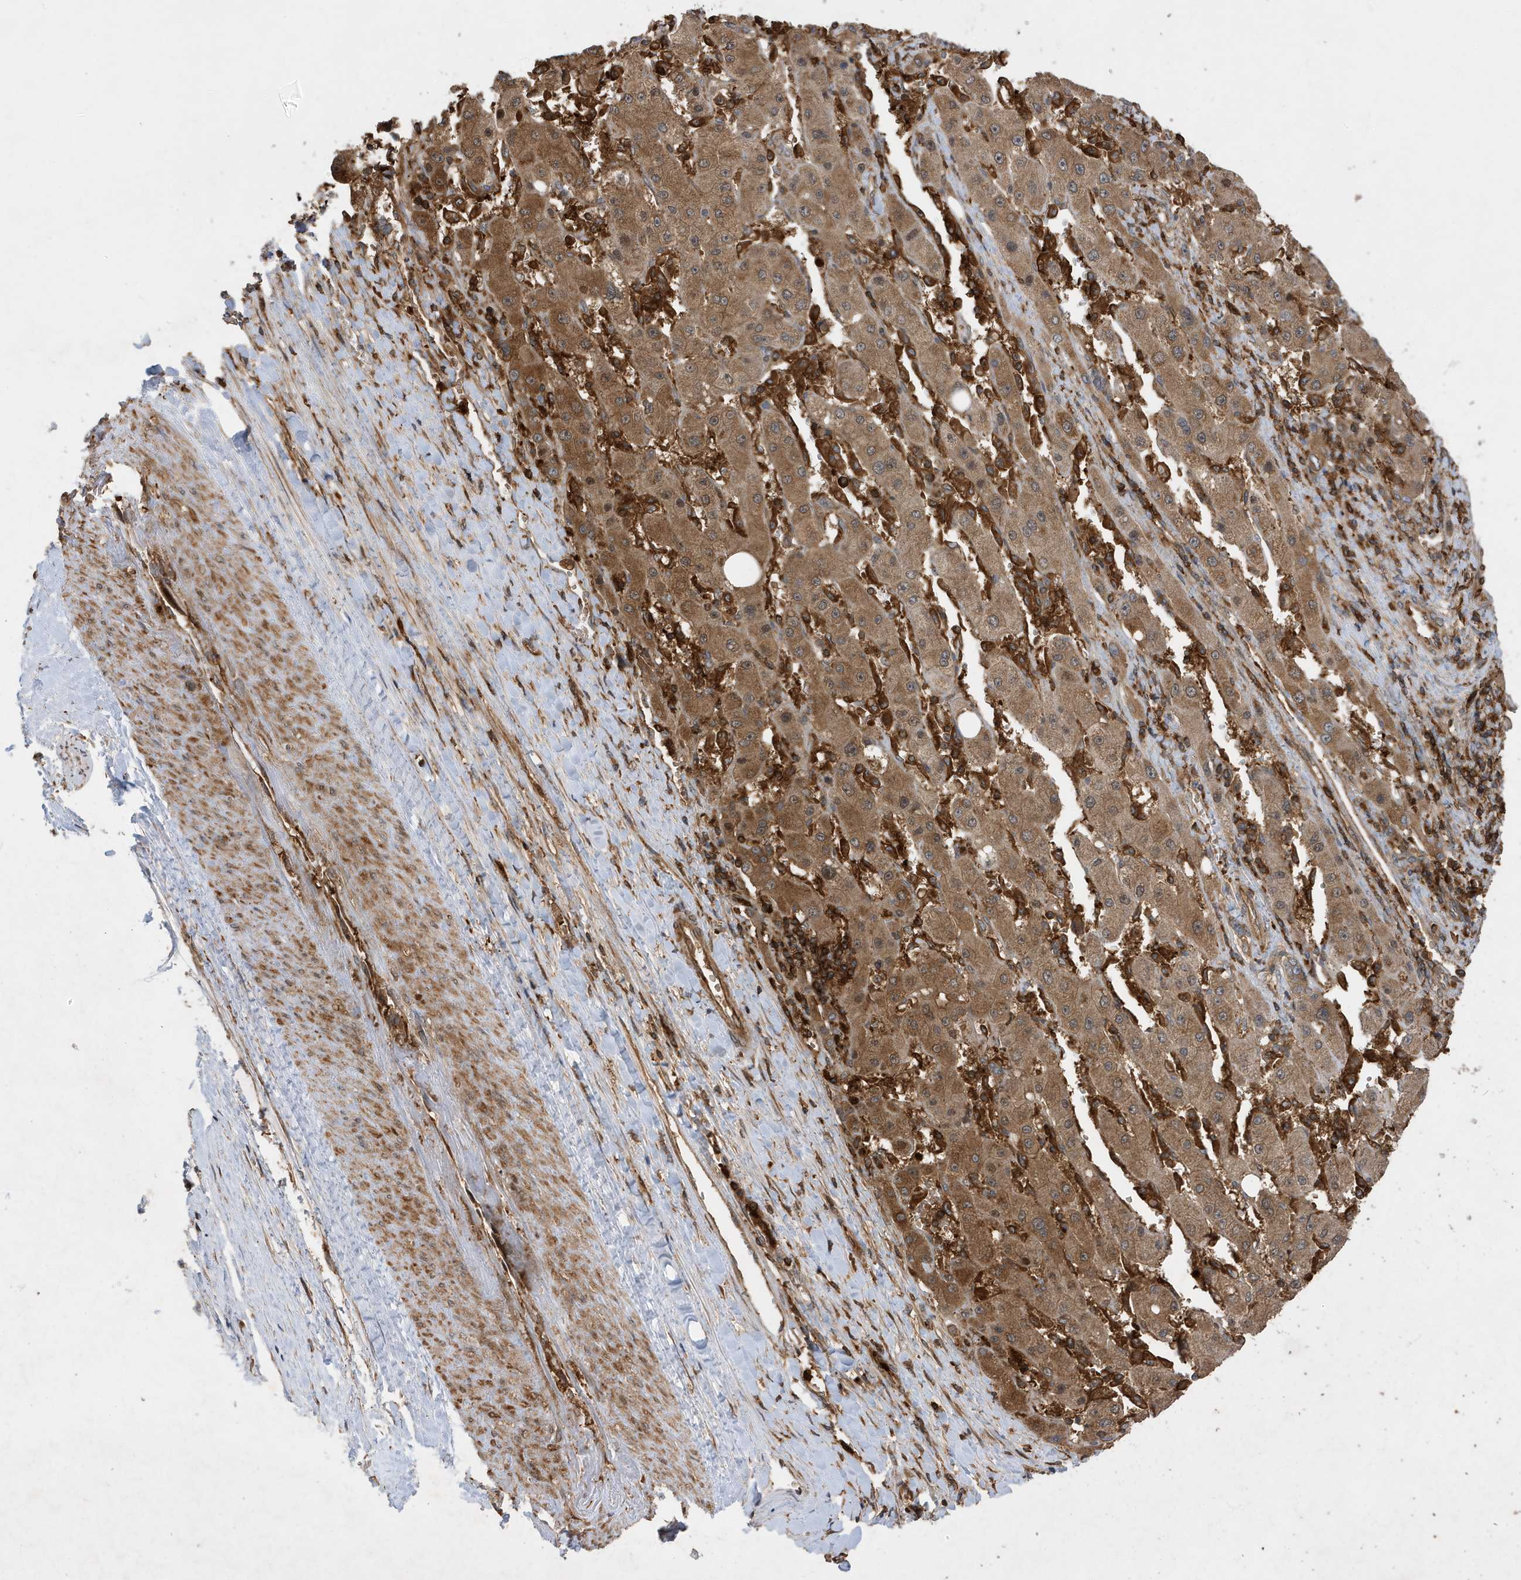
{"staining": {"intensity": "strong", "quantity": ">75%", "location": "cytoplasmic/membranous,nuclear"}, "tissue": "liver cancer", "cell_type": "Tumor cells", "image_type": "cancer", "snomed": [{"axis": "morphology", "description": "Carcinoma, Hepatocellular, NOS"}, {"axis": "topography", "description": "Liver"}], "caption": "High-magnification brightfield microscopy of hepatocellular carcinoma (liver) stained with DAB (3,3'-diaminobenzidine) (brown) and counterstained with hematoxylin (blue). tumor cells exhibit strong cytoplasmic/membranous and nuclear positivity is identified in about>75% of cells.", "gene": "LAPTM4A", "patient": {"sex": "female", "age": 73}}